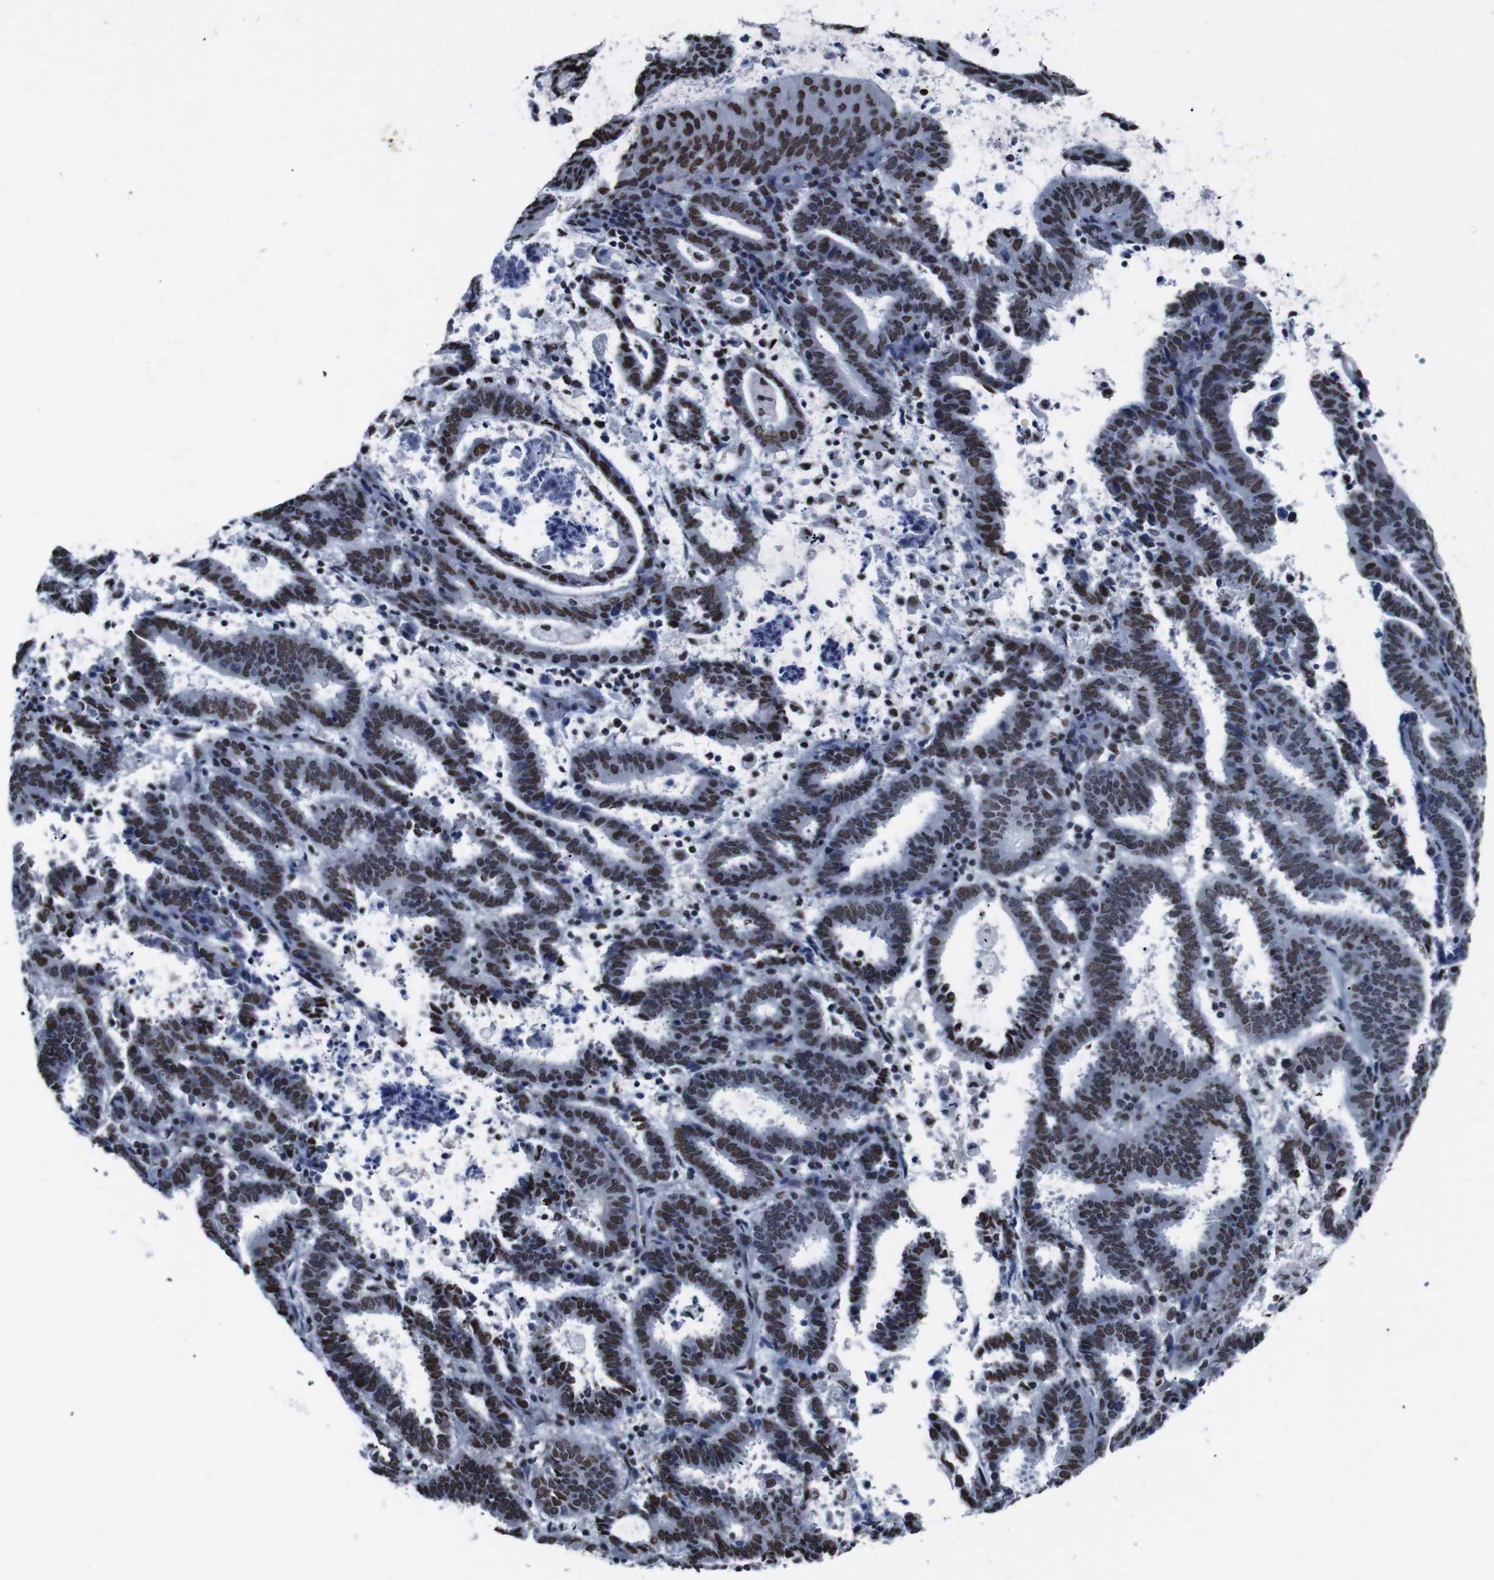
{"staining": {"intensity": "moderate", "quantity": ">75%", "location": "nuclear"}, "tissue": "endometrial cancer", "cell_type": "Tumor cells", "image_type": "cancer", "snomed": [{"axis": "morphology", "description": "Adenocarcinoma, NOS"}, {"axis": "topography", "description": "Uterus"}], "caption": "A brown stain shows moderate nuclear expression of a protein in human endometrial cancer (adenocarcinoma) tumor cells.", "gene": "PIP4P2", "patient": {"sex": "female", "age": 83}}